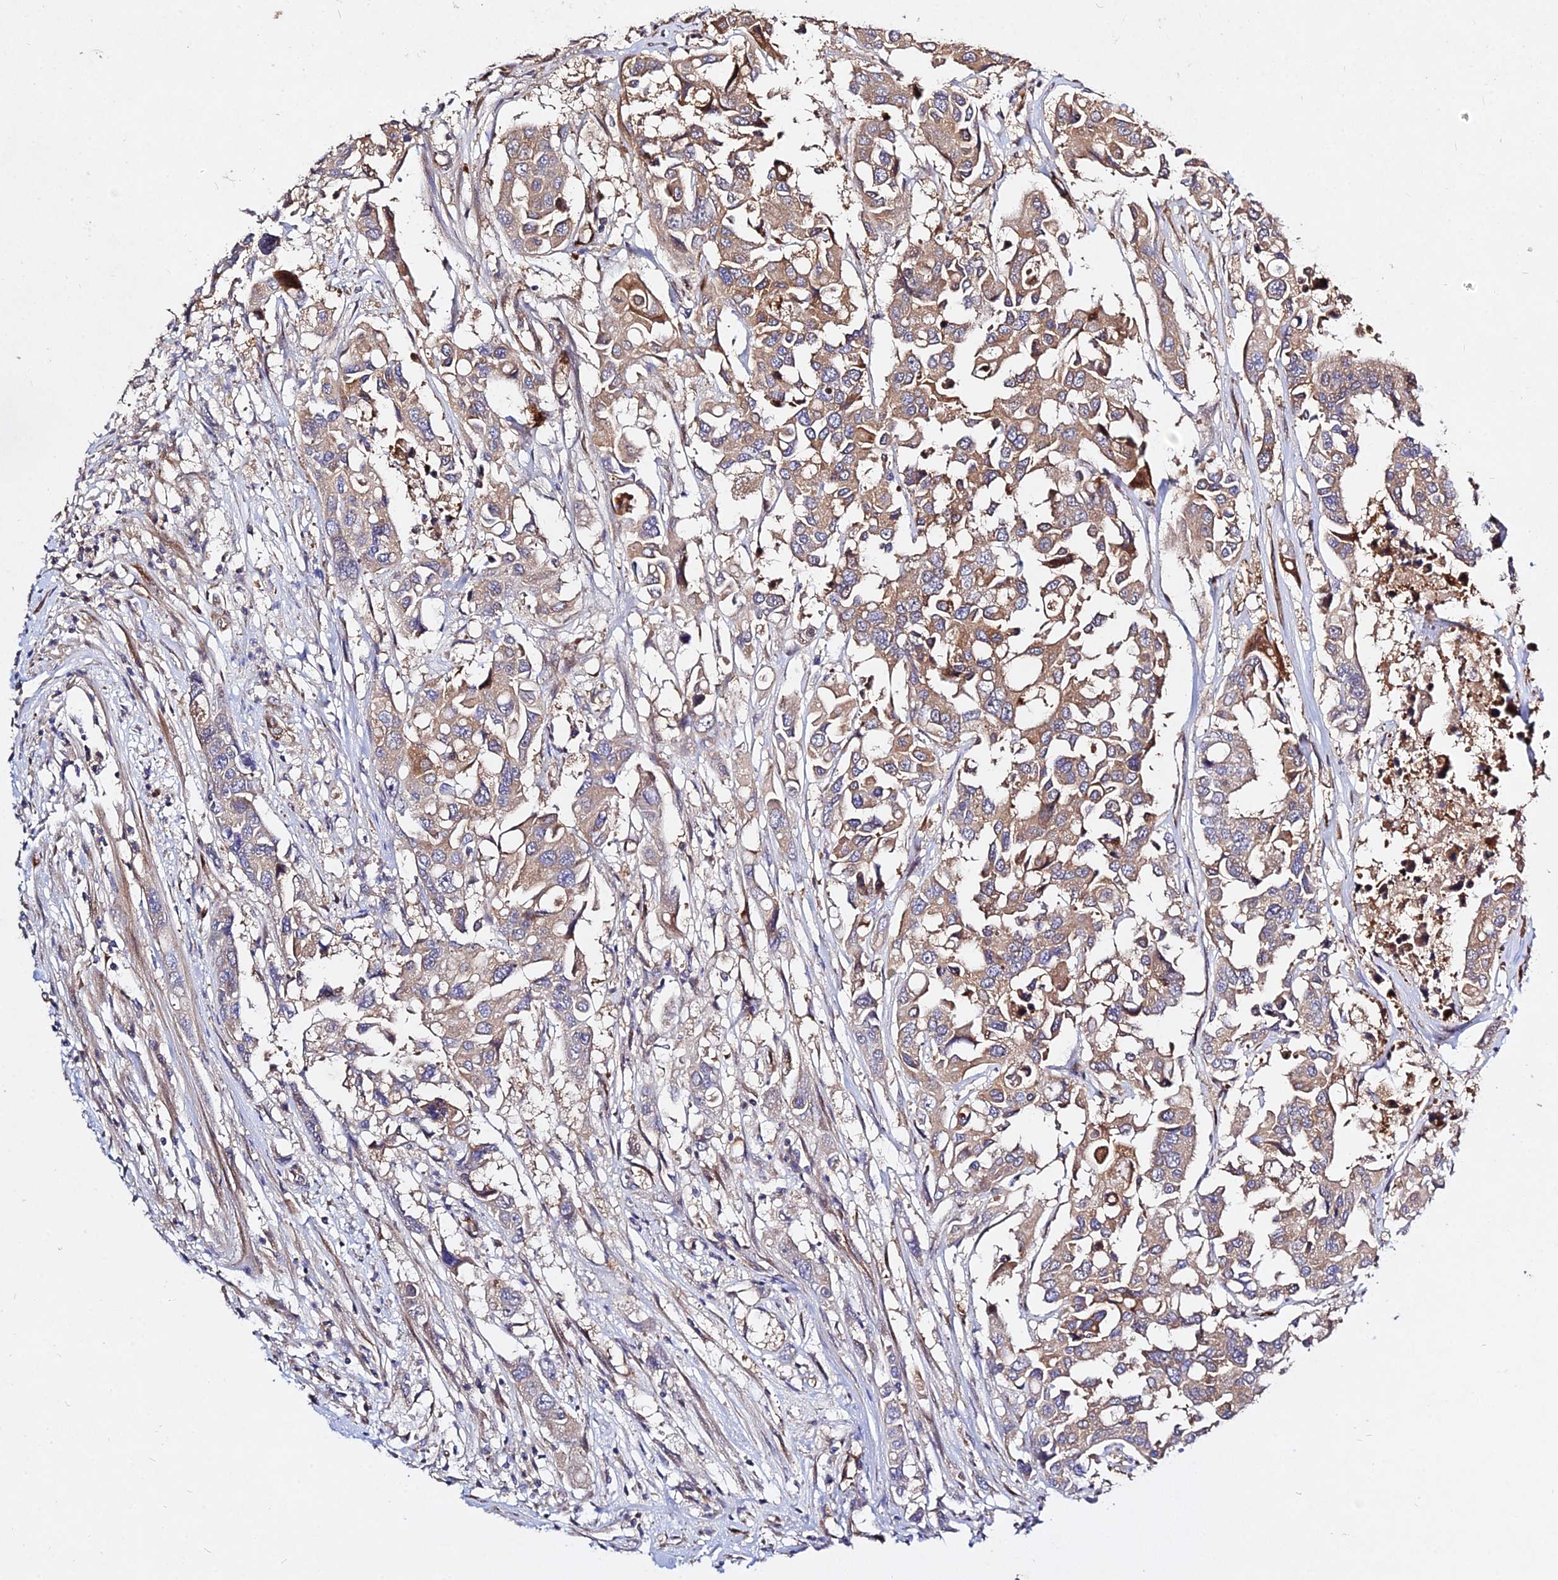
{"staining": {"intensity": "moderate", "quantity": ">75%", "location": "cytoplasmic/membranous"}, "tissue": "colorectal cancer", "cell_type": "Tumor cells", "image_type": "cancer", "snomed": [{"axis": "morphology", "description": "Adenocarcinoma, NOS"}, {"axis": "topography", "description": "Colon"}], "caption": "This photomicrograph shows colorectal cancer (adenocarcinoma) stained with IHC to label a protein in brown. The cytoplasmic/membranous of tumor cells show moderate positivity for the protein. Nuclei are counter-stained blue.", "gene": "GRTP1", "patient": {"sex": "male", "age": 77}}